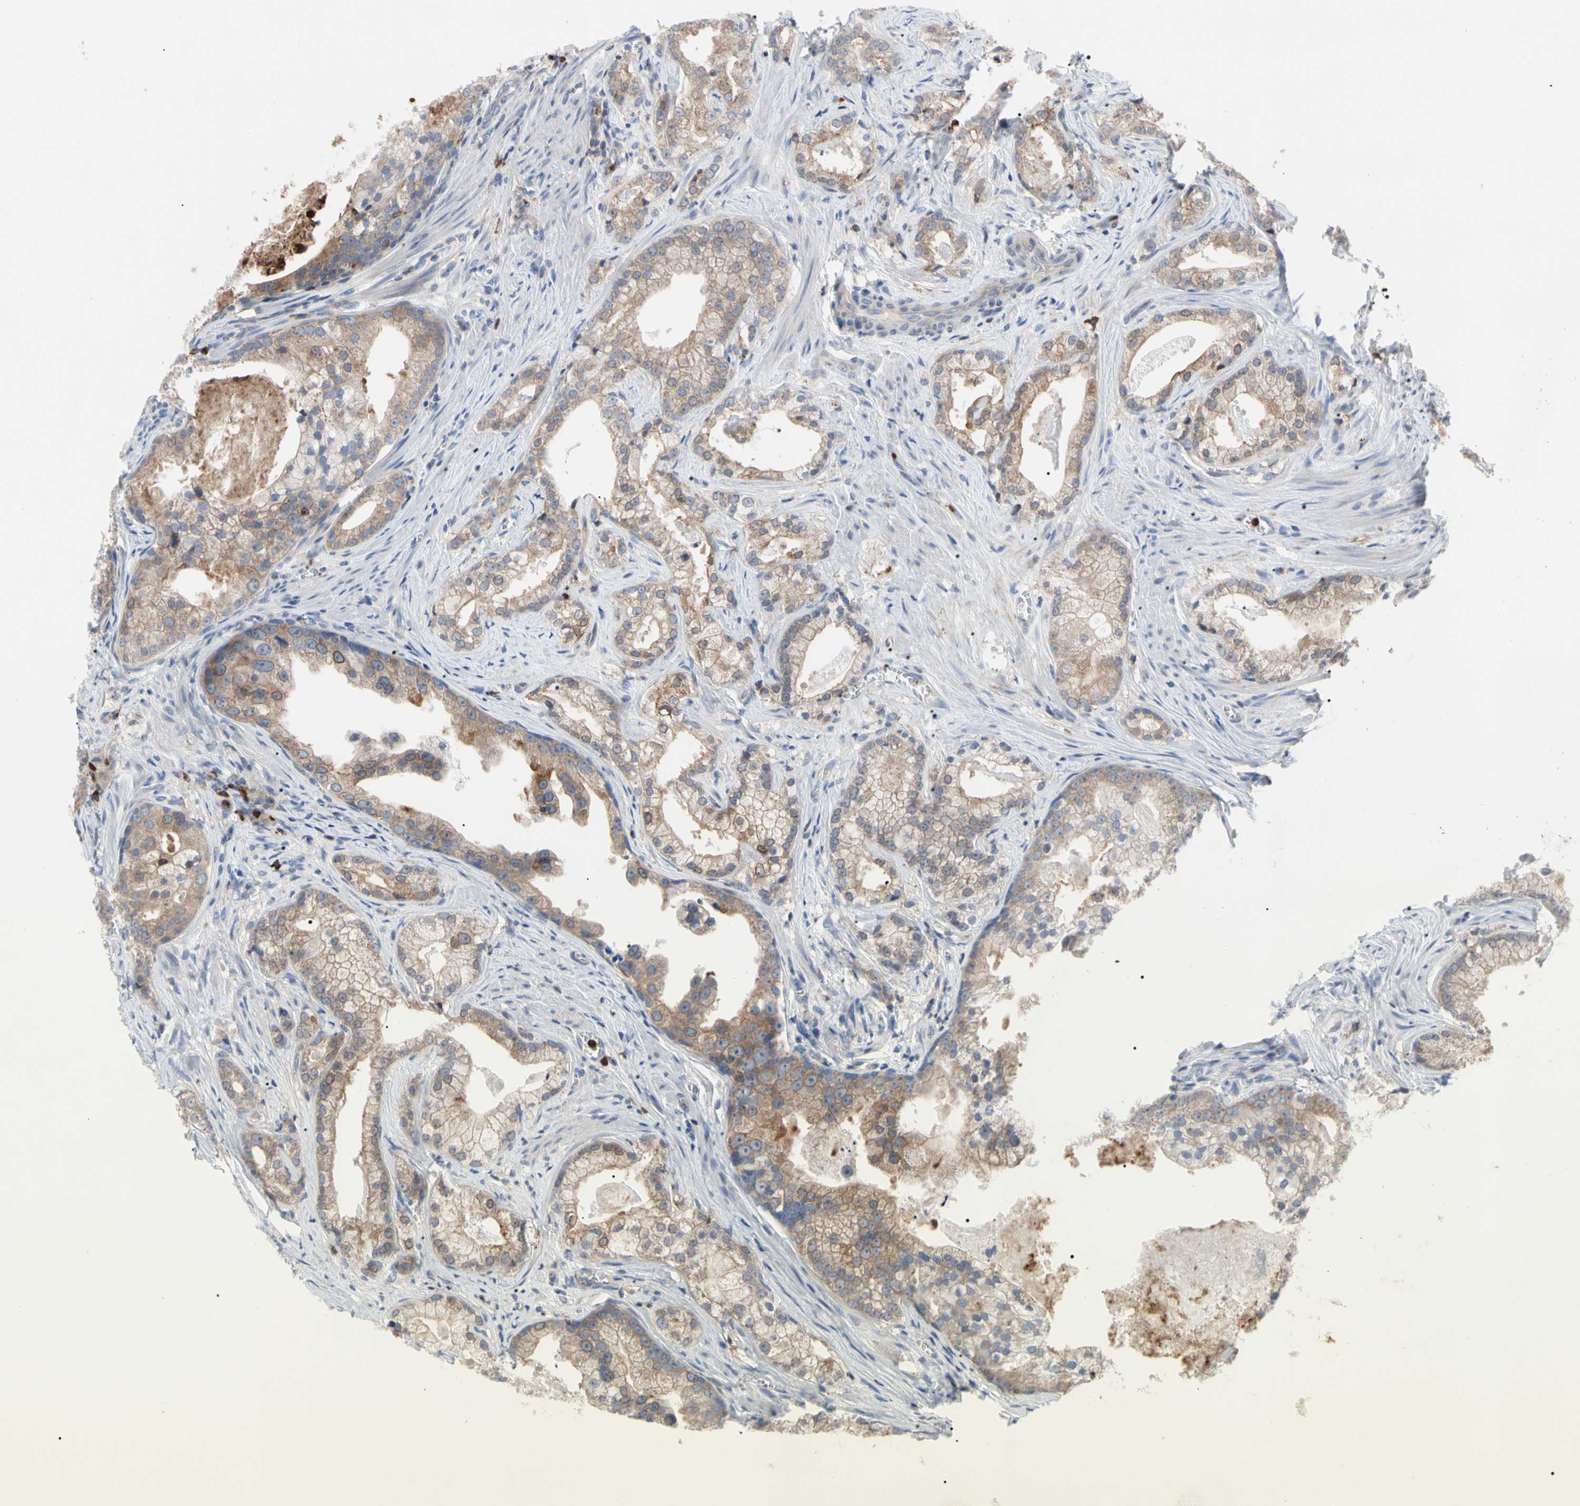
{"staining": {"intensity": "weak", "quantity": "25%-75%", "location": "cytoplasmic/membranous"}, "tissue": "prostate cancer", "cell_type": "Tumor cells", "image_type": "cancer", "snomed": [{"axis": "morphology", "description": "Adenocarcinoma, Low grade"}, {"axis": "topography", "description": "Prostate"}], "caption": "Prostate adenocarcinoma (low-grade) stained for a protein (brown) shows weak cytoplasmic/membranous positive expression in about 25%-75% of tumor cells.", "gene": "MCL1", "patient": {"sex": "male", "age": 59}}